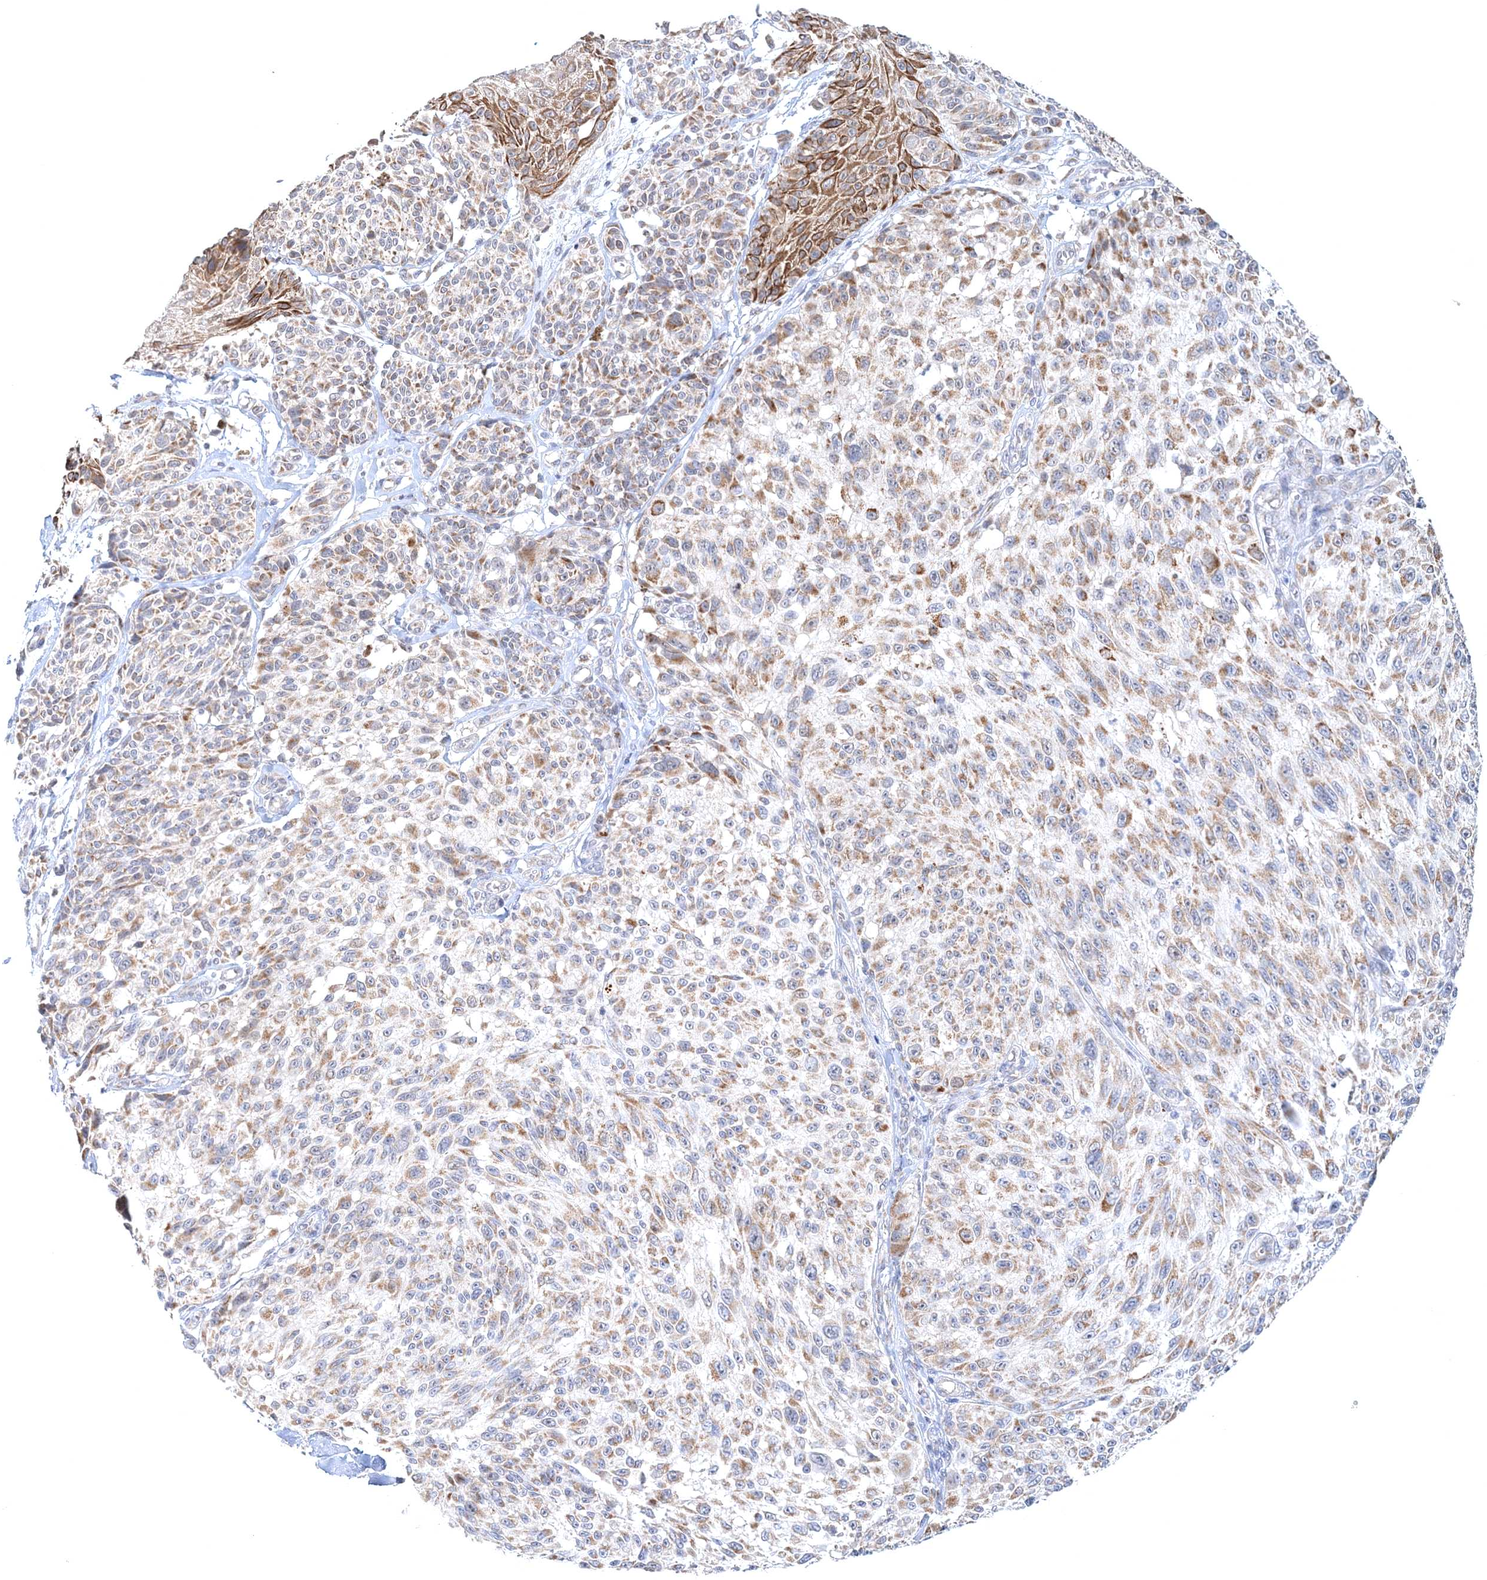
{"staining": {"intensity": "weak", "quantity": ">75%", "location": "cytoplasmic/membranous"}, "tissue": "melanoma", "cell_type": "Tumor cells", "image_type": "cancer", "snomed": [{"axis": "morphology", "description": "Malignant melanoma, NOS"}, {"axis": "topography", "description": "Skin"}], "caption": "The histopathology image shows immunohistochemical staining of malignant melanoma. There is weak cytoplasmic/membranous staining is appreciated in about >75% of tumor cells. (Brightfield microscopy of DAB IHC at high magnification).", "gene": "RNF150", "patient": {"sex": "male", "age": 83}}